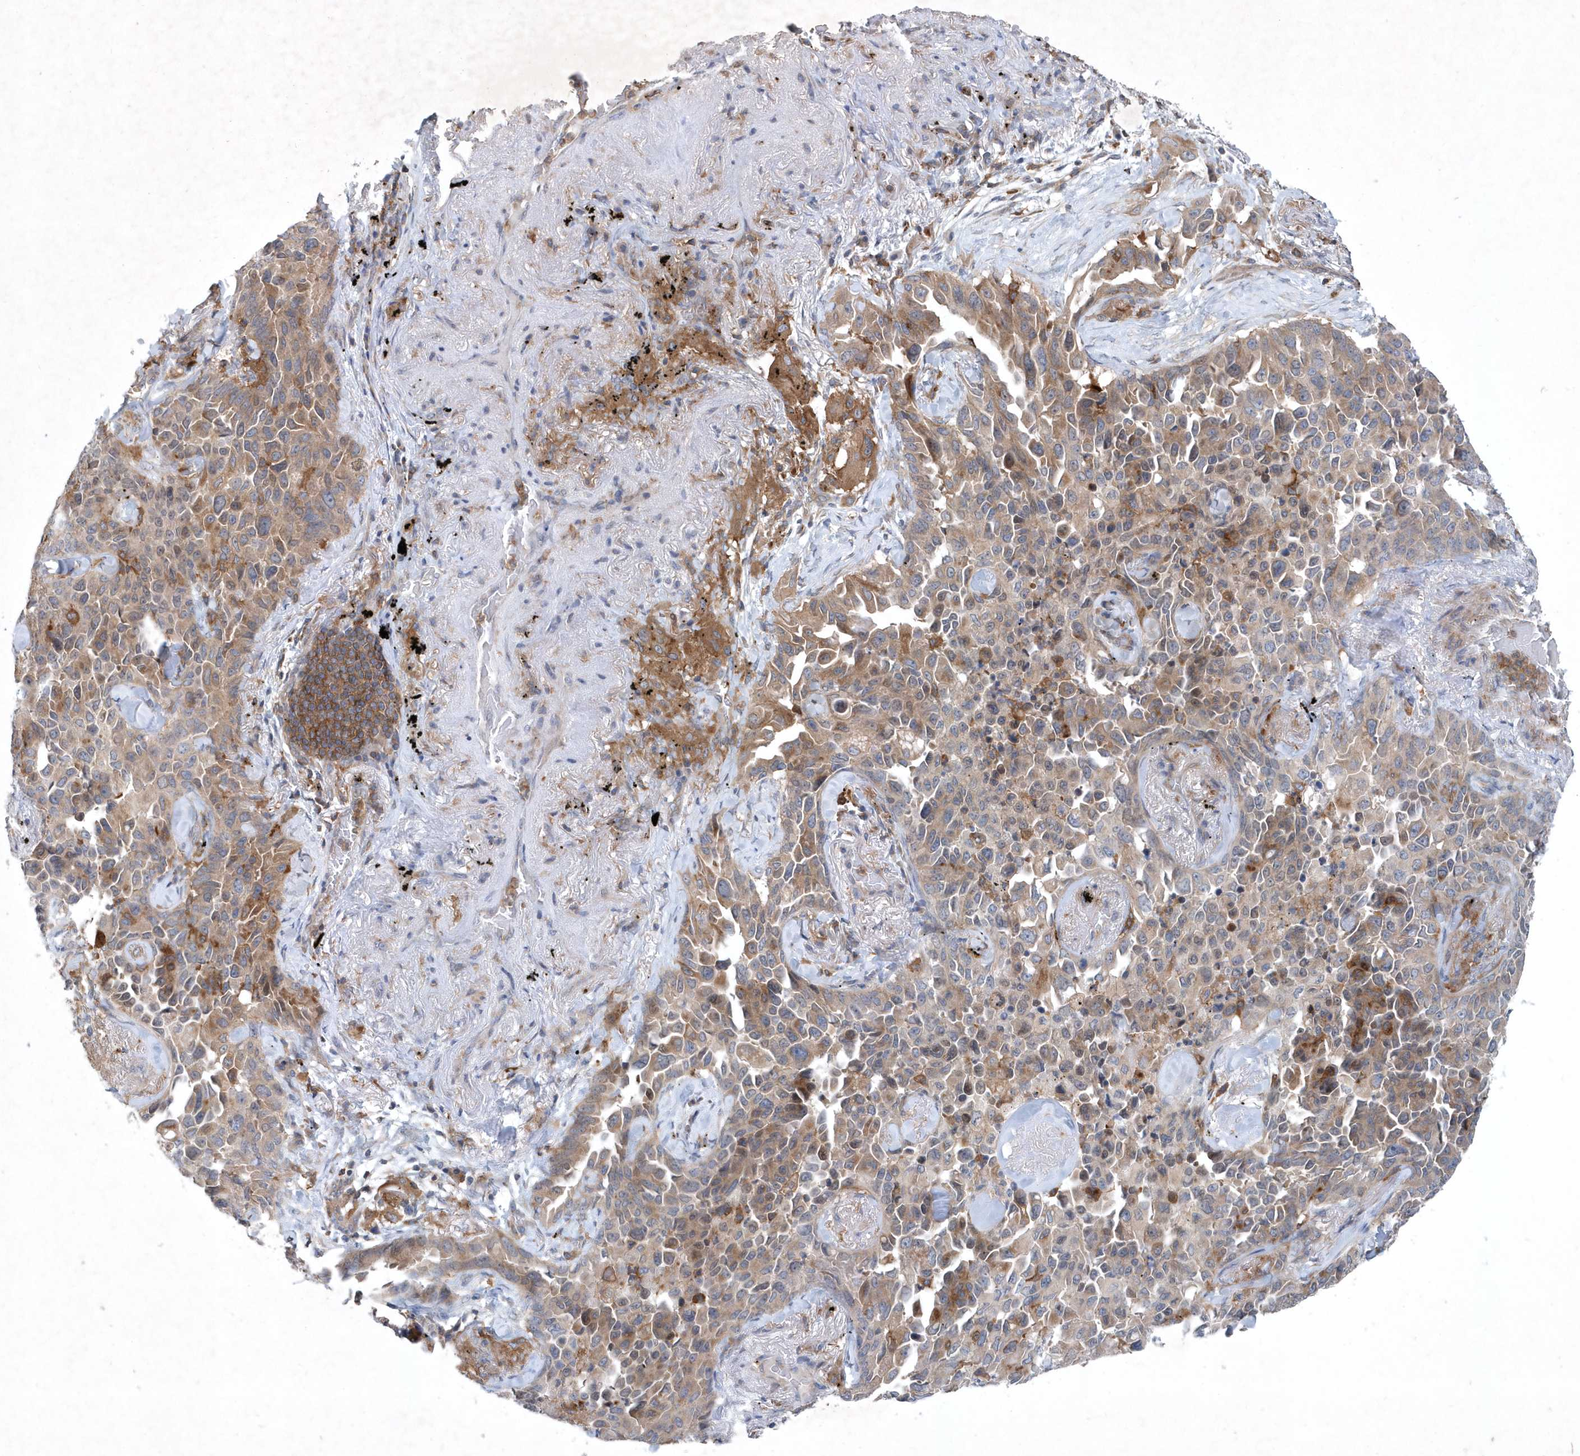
{"staining": {"intensity": "moderate", "quantity": ">75%", "location": "cytoplasmic/membranous"}, "tissue": "lung cancer", "cell_type": "Tumor cells", "image_type": "cancer", "snomed": [{"axis": "morphology", "description": "Adenocarcinoma, NOS"}, {"axis": "topography", "description": "Lung"}], "caption": "Protein staining displays moderate cytoplasmic/membranous staining in approximately >75% of tumor cells in lung cancer (adenocarcinoma). (DAB (3,3'-diaminobenzidine) IHC with brightfield microscopy, high magnification).", "gene": "P2RY10", "patient": {"sex": "female", "age": 67}}